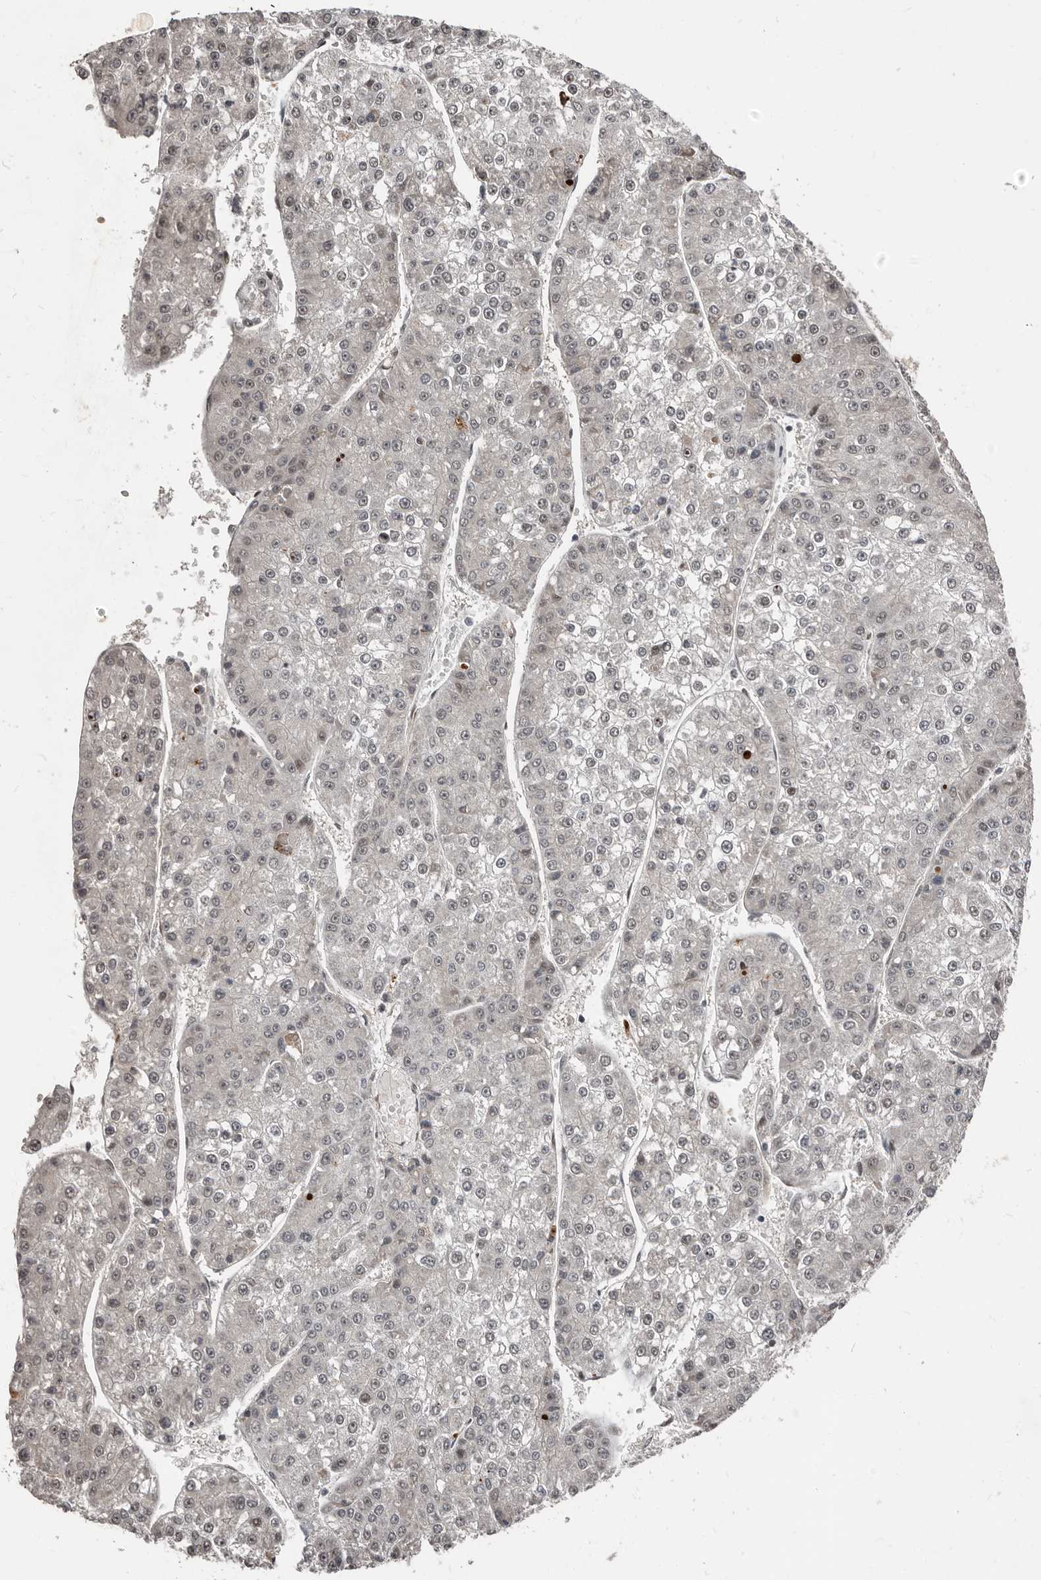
{"staining": {"intensity": "weak", "quantity": "<25%", "location": "nuclear"}, "tissue": "liver cancer", "cell_type": "Tumor cells", "image_type": "cancer", "snomed": [{"axis": "morphology", "description": "Carcinoma, Hepatocellular, NOS"}, {"axis": "topography", "description": "Liver"}], "caption": "The micrograph shows no significant expression in tumor cells of liver cancer.", "gene": "APOL6", "patient": {"sex": "female", "age": 73}}